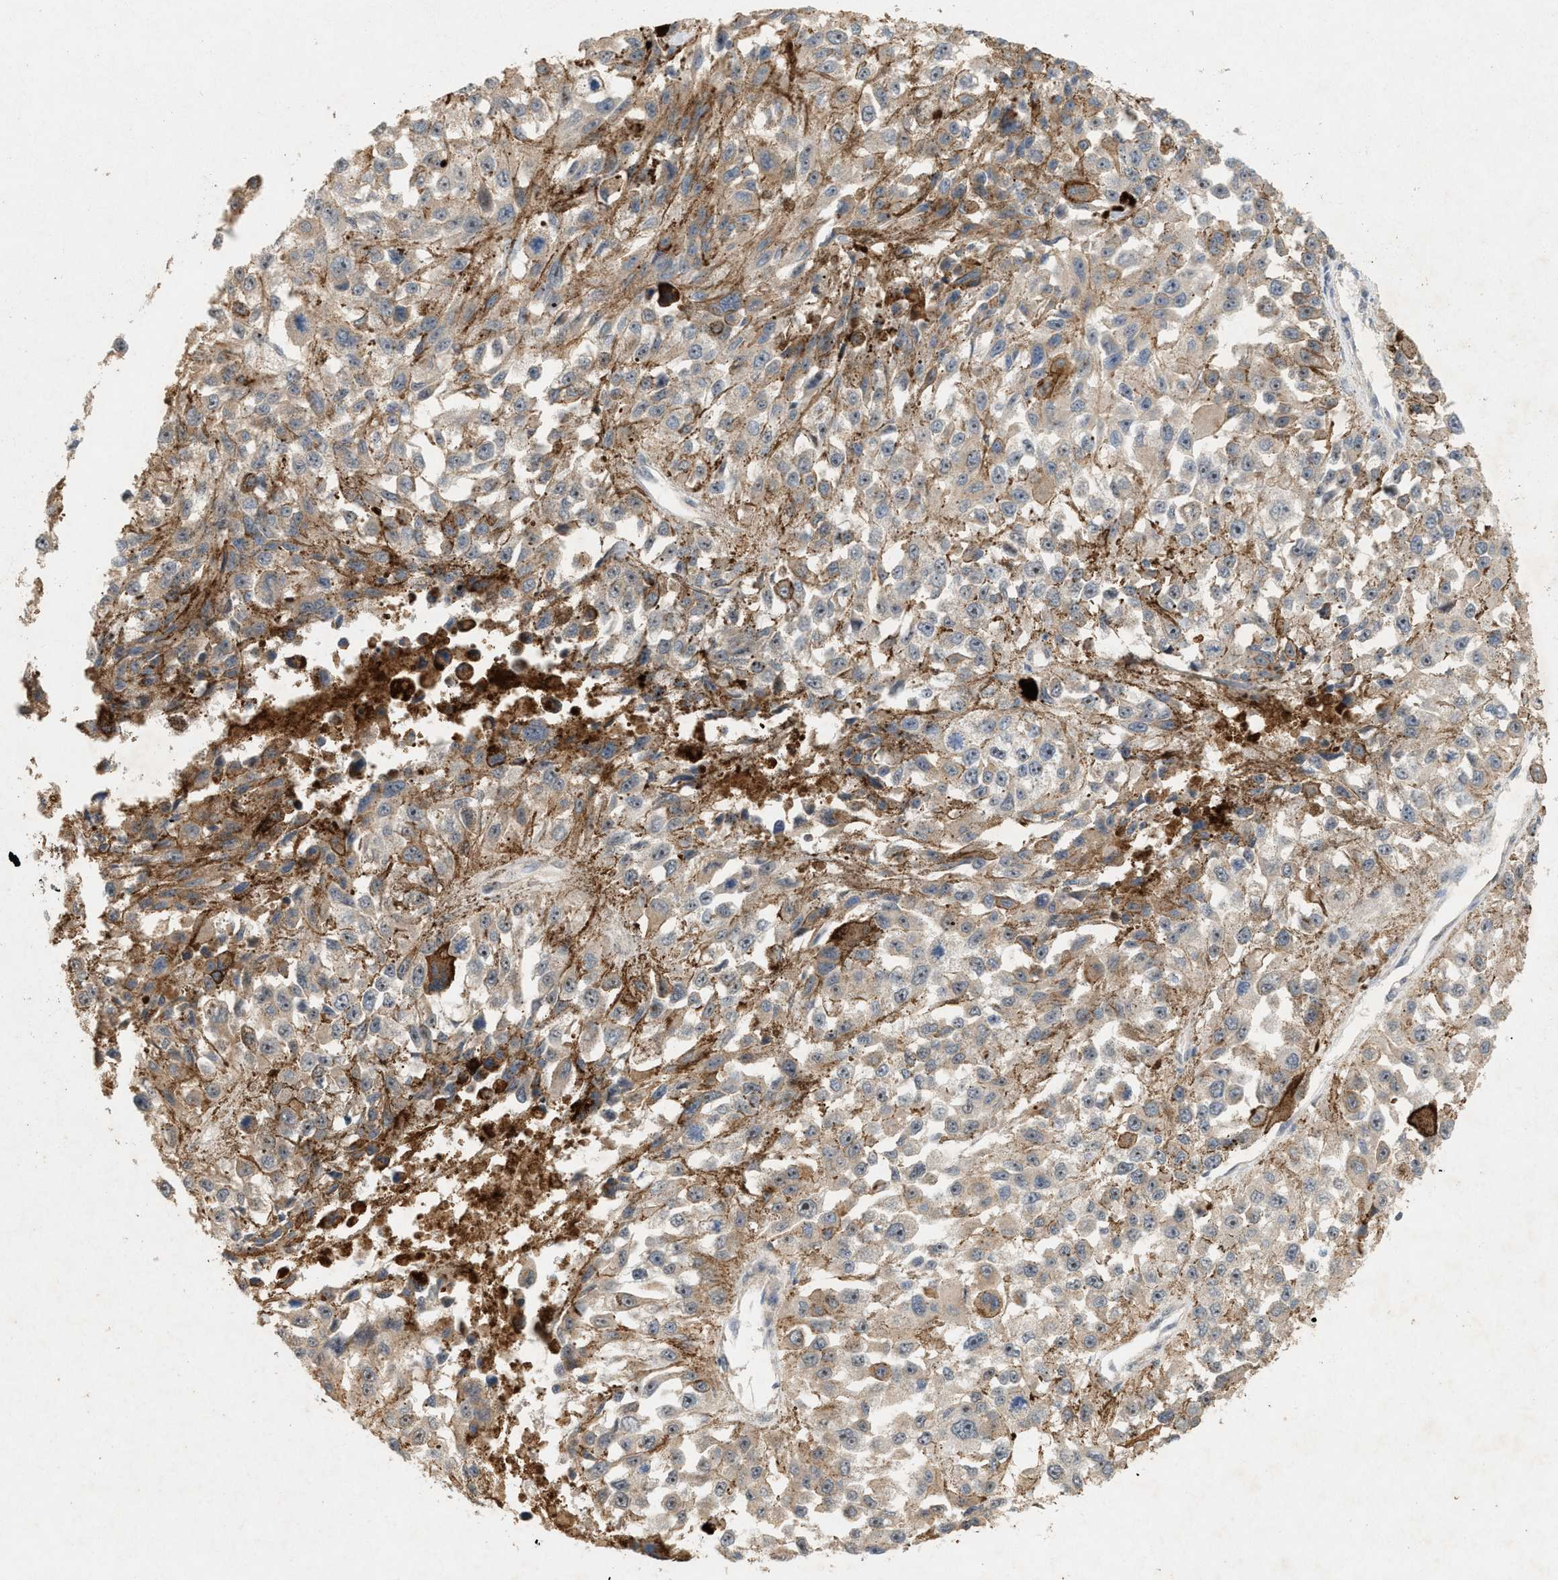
{"staining": {"intensity": "weak", "quantity": "25%-75%", "location": "cytoplasmic/membranous"}, "tissue": "melanoma", "cell_type": "Tumor cells", "image_type": "cancer", "snomed": [{"axis": "morphology", "description": "Malignant melanoma, Metastatic site"}, {"axis": "topography", "description": "Lymph node"}], "caption": "Immunohistochemistry (IHC) of human malignant melanoma (metastatic site) reveals low levels of weak cytoplasmic/membranous staining in approximately 25%-75% of tumor cells.", "gene": "DCAF7", "patient": {"sex": "male", "age": 59}}